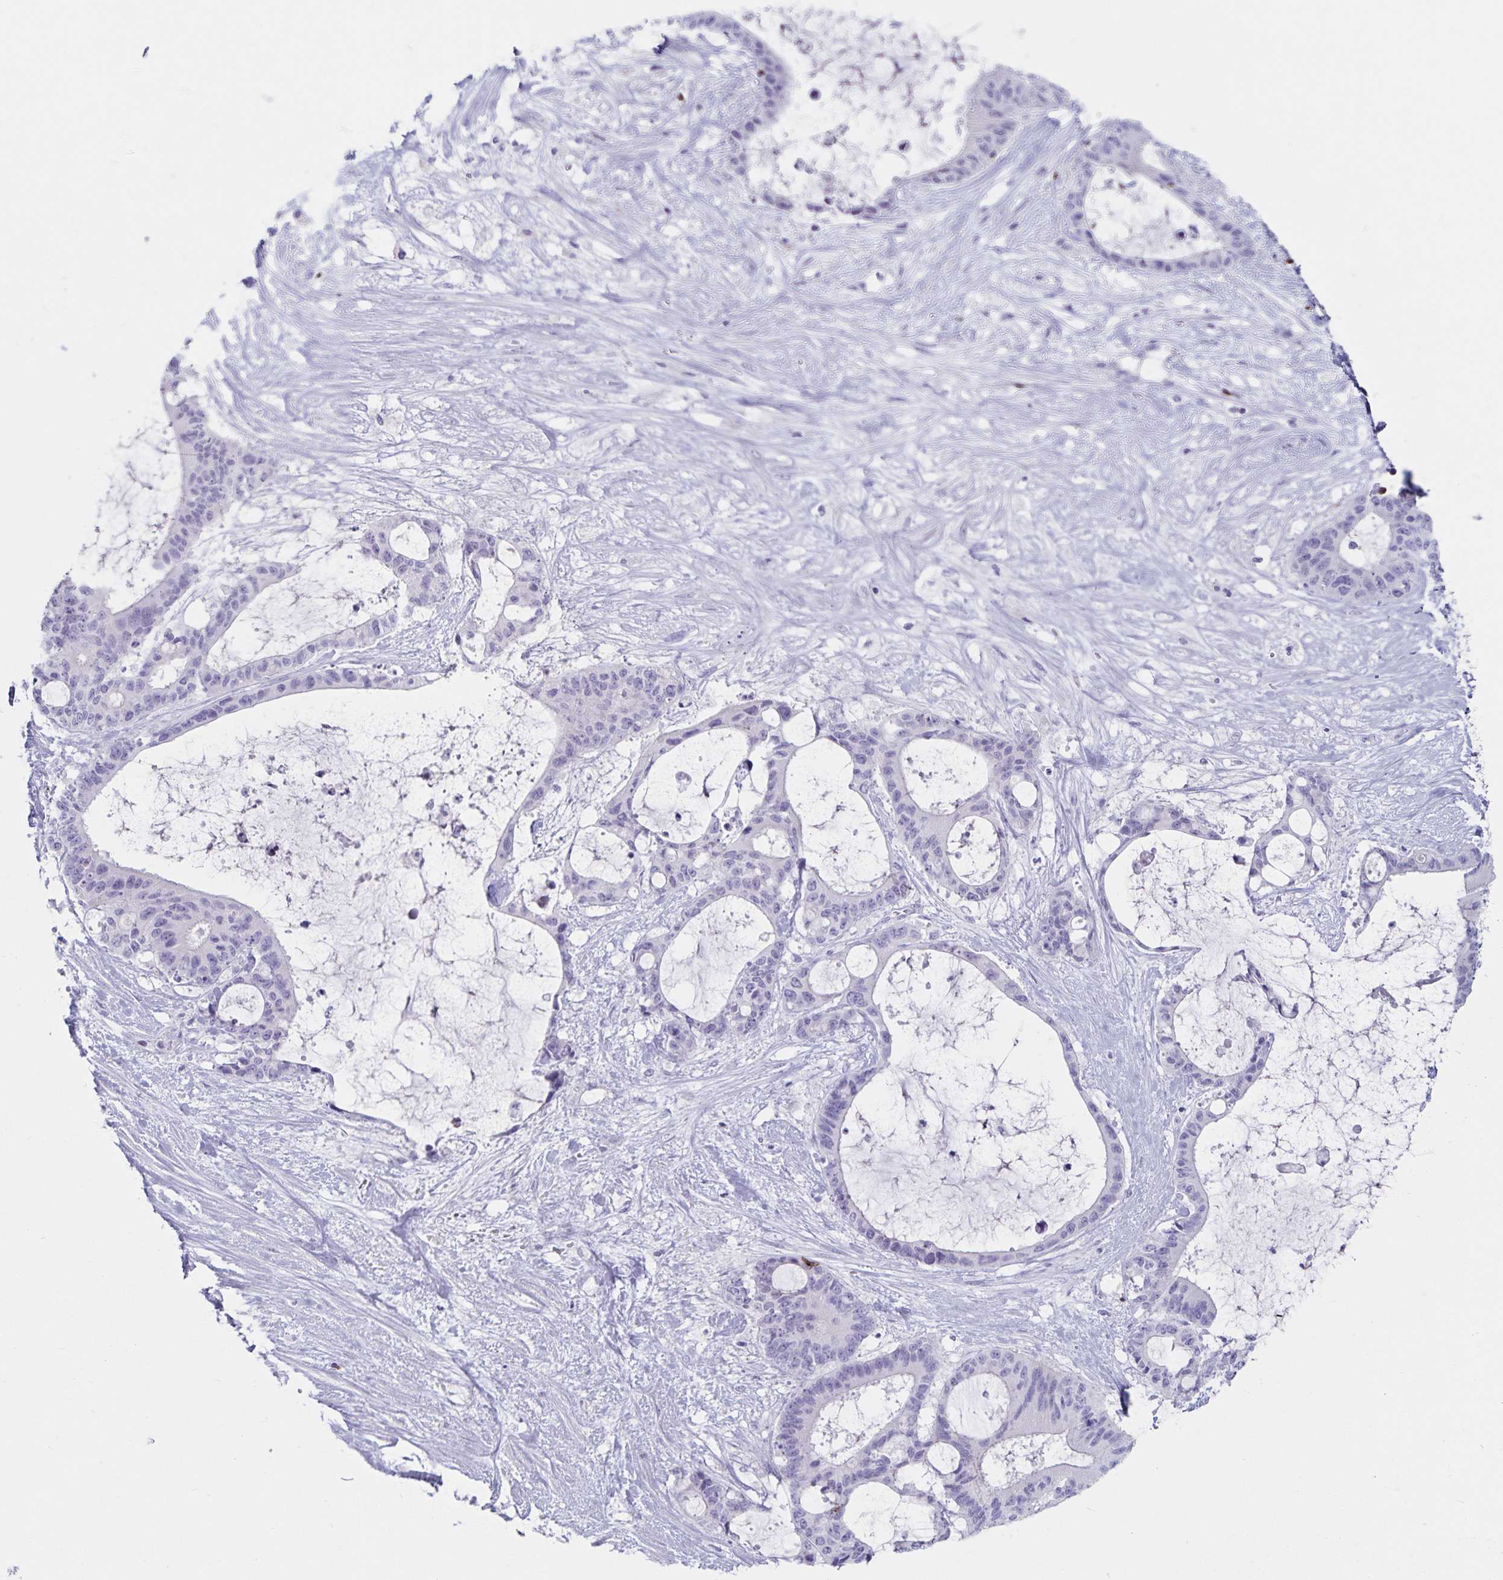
{"staining": {"intensity": "negative", "quantity": "none", "location": "none"}, "tissue": "liver cancer", "cell_type": "Tumor cells", "image_type": "cancer", "snomed": [{"axis": "morphology", "description": "Normal tissue, NOS"}, {"axis": "morphology", "description": "Cholangiocarcinoma"}, {"axis": "topography", "description": "Liver"}, {"axis": "topography", "description": "Peripheral nerve tissue"}], "caption": "An immunohistochemistry image of liver cancer (cholangiocarcinoma) is shown. There is no staining in tumor cells of liver cancer (cholangiocarcinoma).", "gene": "GNLY", "patient": {"sex": "female", "age": 73}}